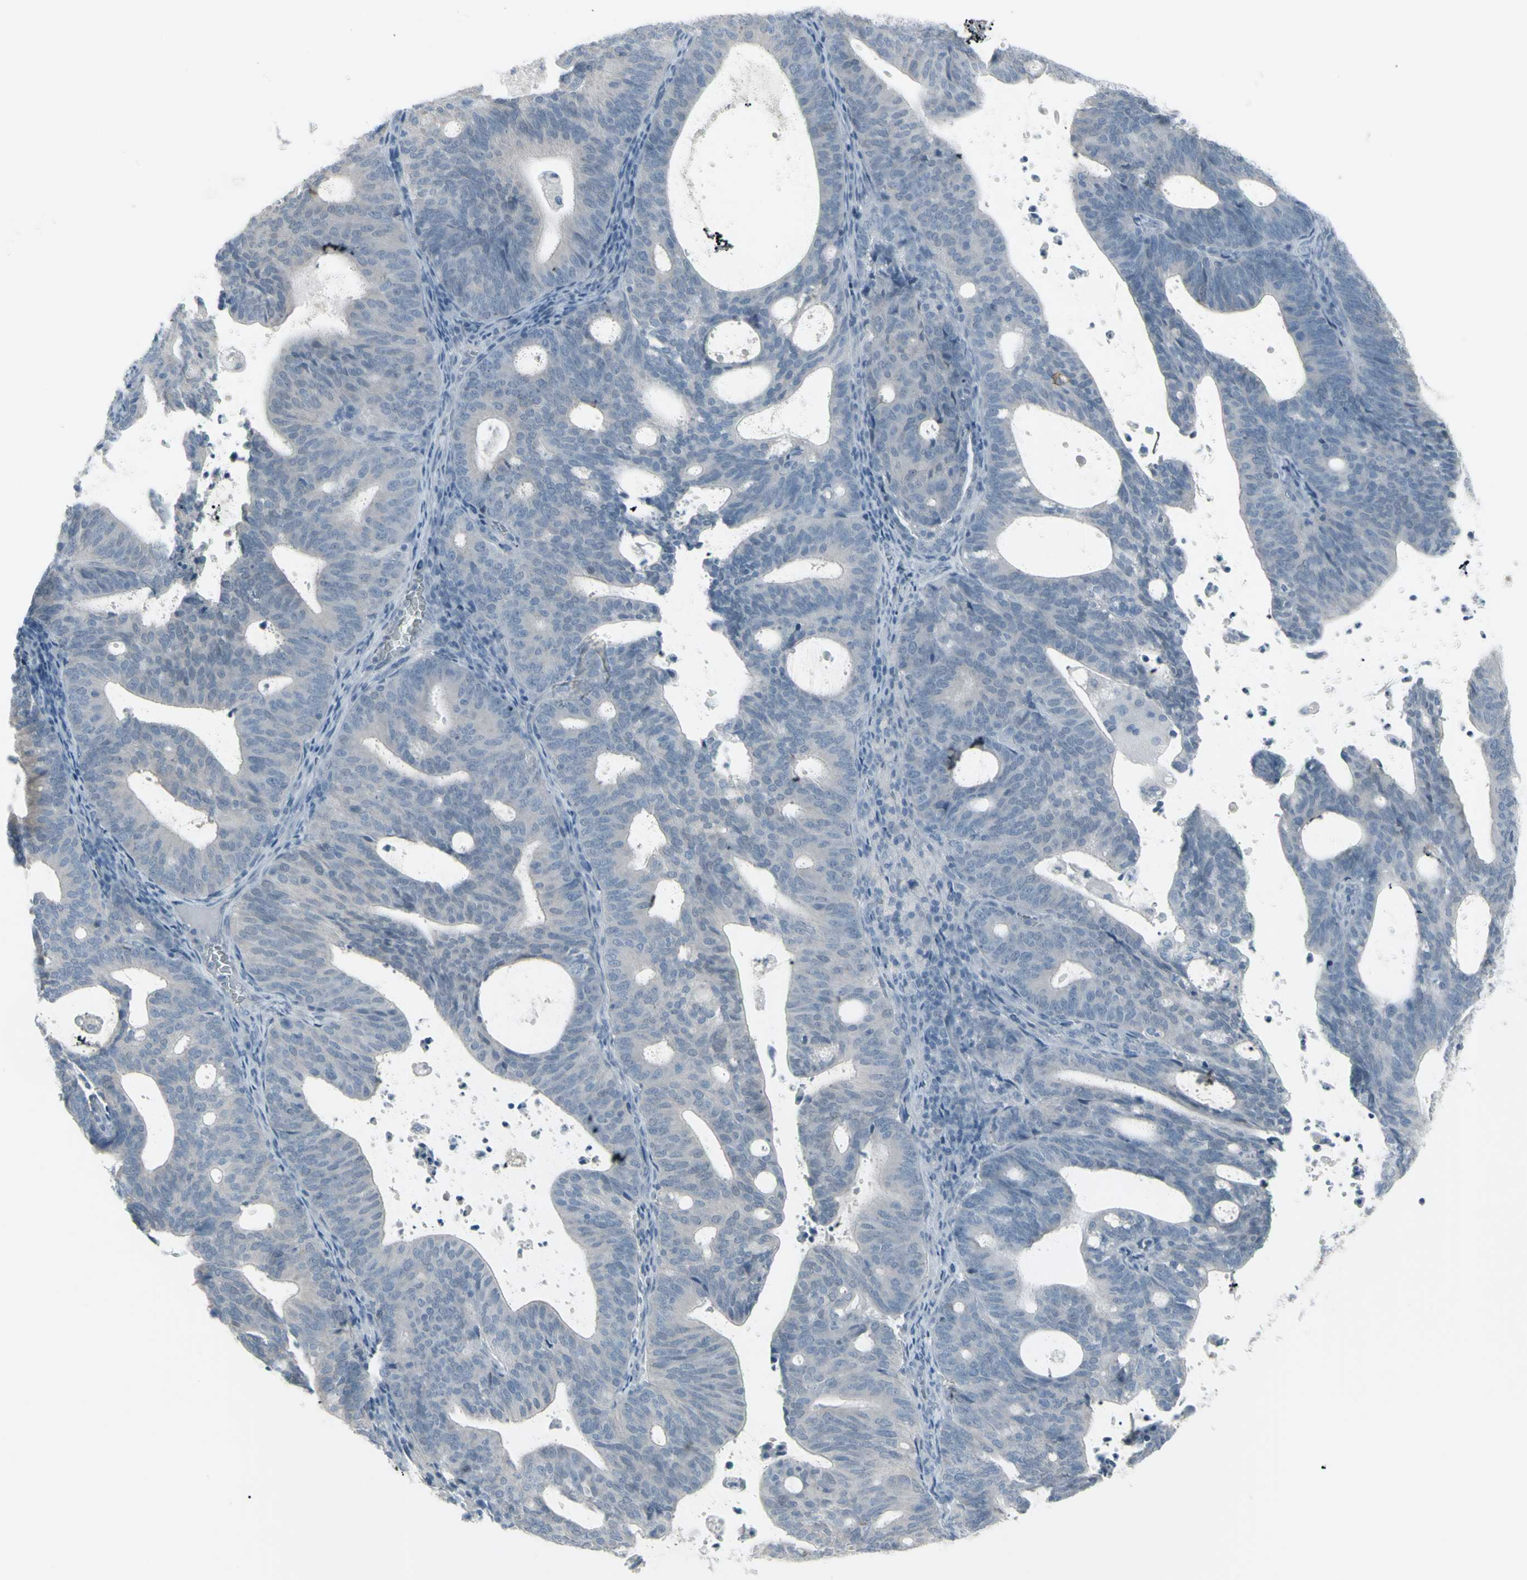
{"staining": {"intensity": "negative", "quantity": "none", "location": "none"}, "tissue": "endometrial cancer", "cell_type": "Tumor cells", "image_type": "cancer", "snomed": [{"axis": "morphology", "description": "Adenocarcinoma, NOS"}, {"axis": "topography", "description": "Uterus"}], "caption": "IHC of human adenocarcinoma (endometrial) displays no expression in tumor cells.", "gene": "RAB3A", "patient": {"sex": "female", "age": 83}}